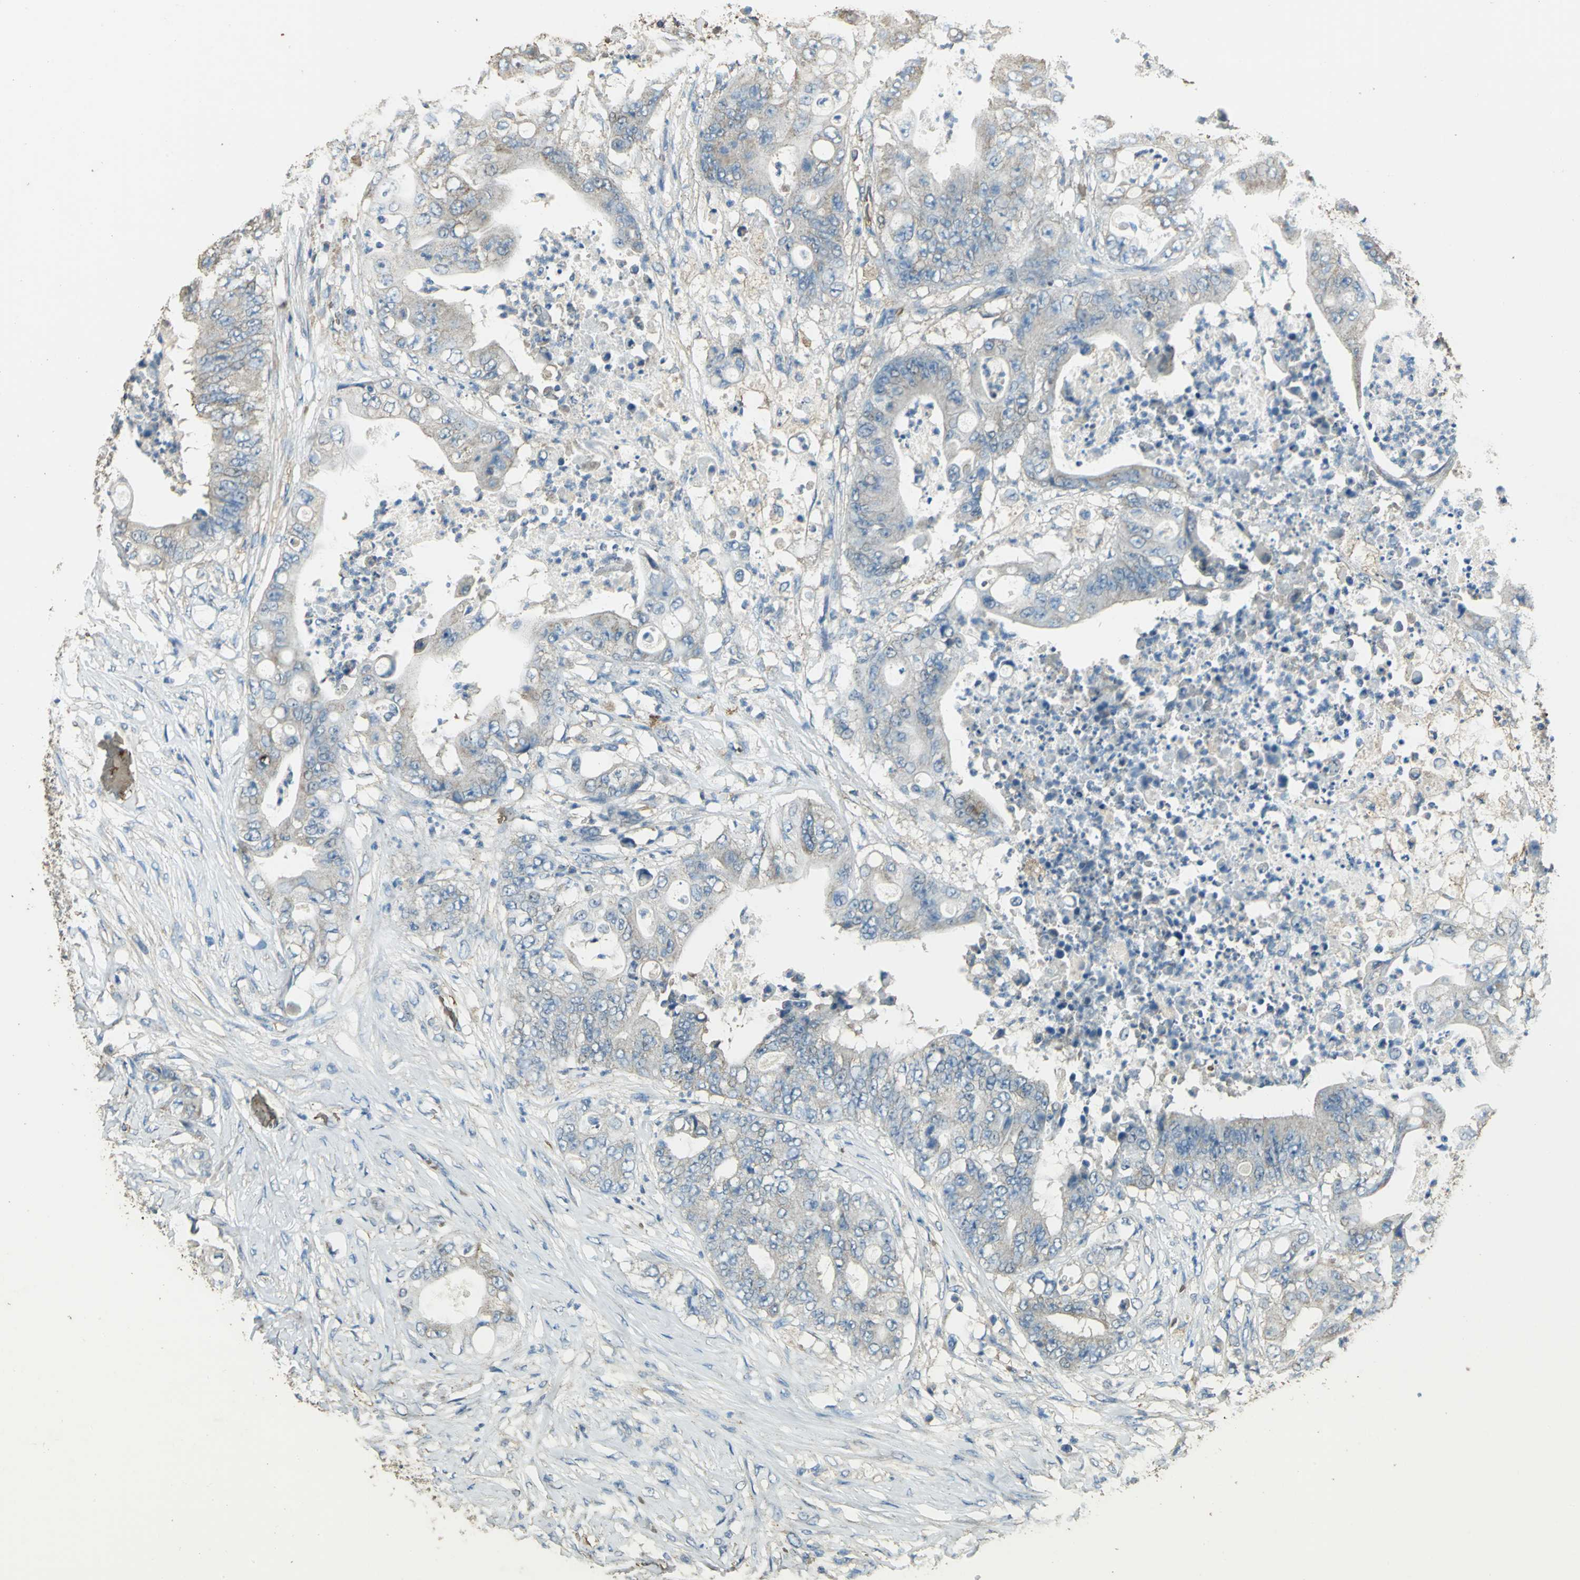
{"staining": {"intensity": "weak", "quantity": "25%-75%", "location": "cytoplasmic/membranous"}, "tissue": "stomach cancer", "cell_type": "Tumor cells", "image_type": "cancer", "snomed": [{"axis": "morphology", "description": "Adenocarcinoma, NOS"}, {"axis": "topography", "description": "Stomach"}], "caption": "This micrograph displays immunohistochemistry staining of stomach cancer (adenocarcinoma), with low weak cytoplasmic/membranous staining in approximately 25%-75% of tumor cells.", "gene": "TRAPPC2", "patient": {"sex": "female", "age": 73}}